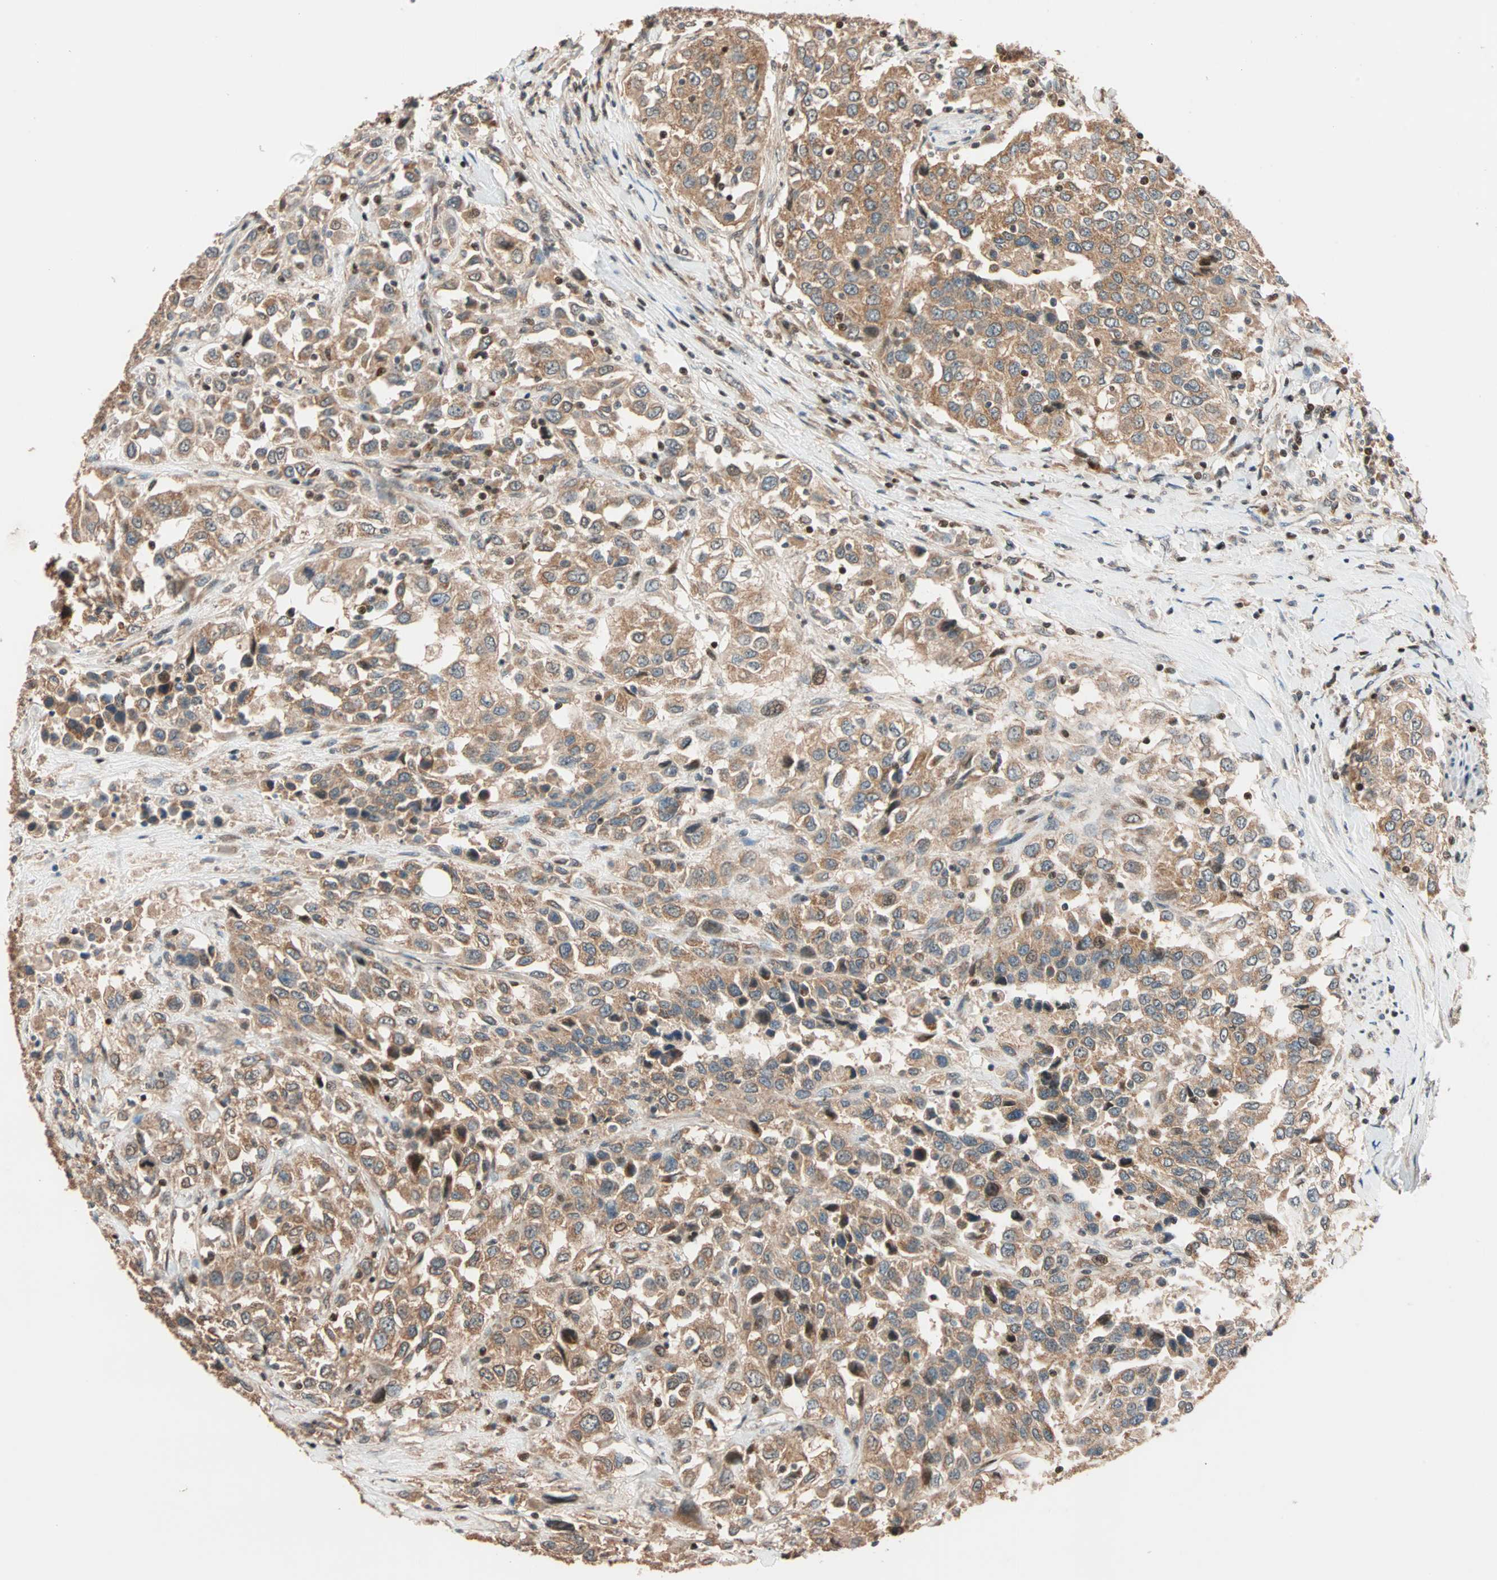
{"staining": {"intensity": "moderate", "quantity": ">75%", "location": "cytoplasmic/membranous"}, "tissue": "urothelial cancer", "cell_type": "Tumor cells", "image_type": "cancer", "snomed": [{"axis": "morphology", "description": "Urothelial carcinoma, High grade"}, {"axis": "topography", "description": "Urinary bladder"}], "caption": "Tumor cells display moderate cytoplasmic/membranous positivity in about >75% of cells in urothelial carcinoma (high-grade).", "gene": "HECW1", "patient": {"sex": "female", "age": 80}}